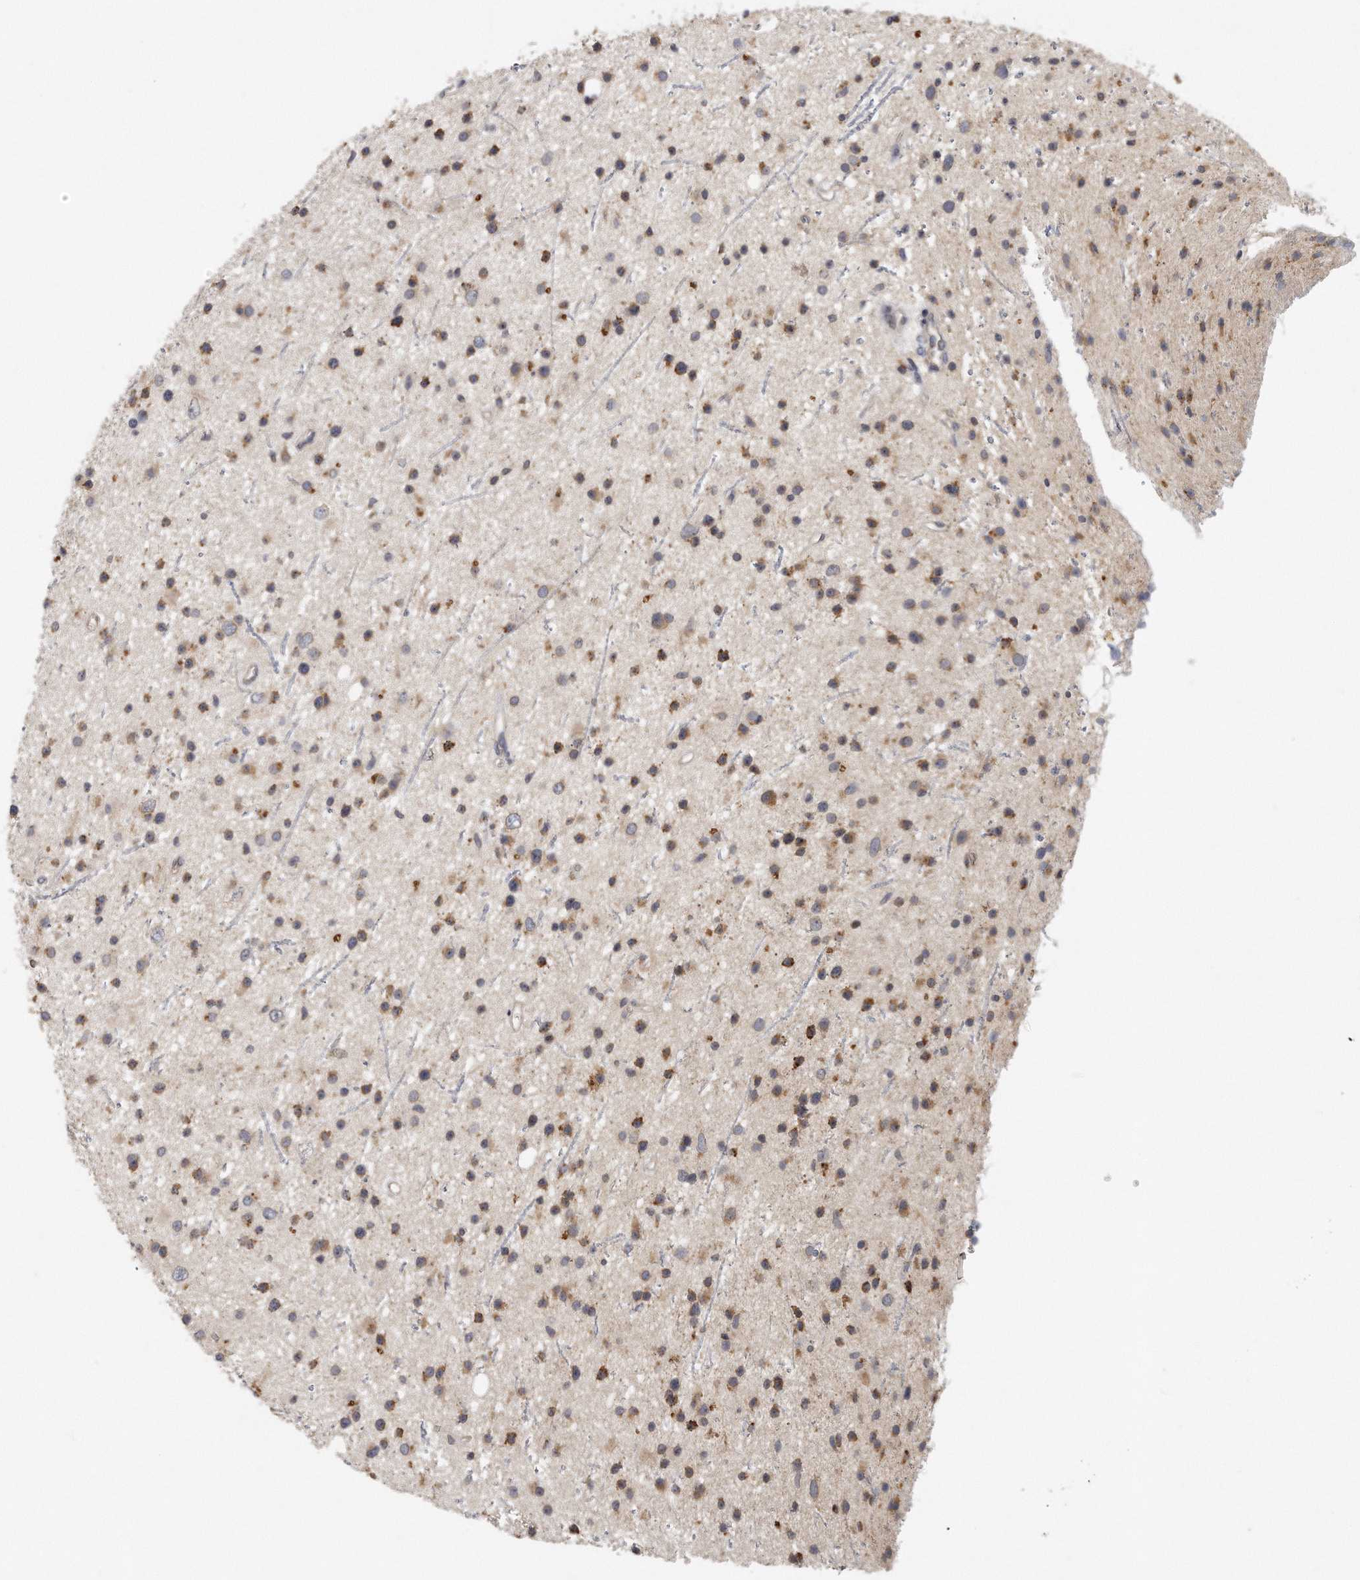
{"staining": {"intensity": "moderate", "quantity": "25%-75%", "location": "cytoplasmic/membranous"}, "tissue": "glioma", "cell_type": "Tumor cells", "image_type": "cancer", "snomed": [{"axis": "morphology", "description": "Glioma, malignant, Low grade"}, {"axis": "topography", "description": "Cerebral cortex"}], "caption": "Human glioma stained with a brown dye exhibits moderate cytoplasmic/membranous positive staining in about 25%-75% of tumor cells.", "gene": "TRAPPC14", "patient": {"sex": "female", "age": 39}}